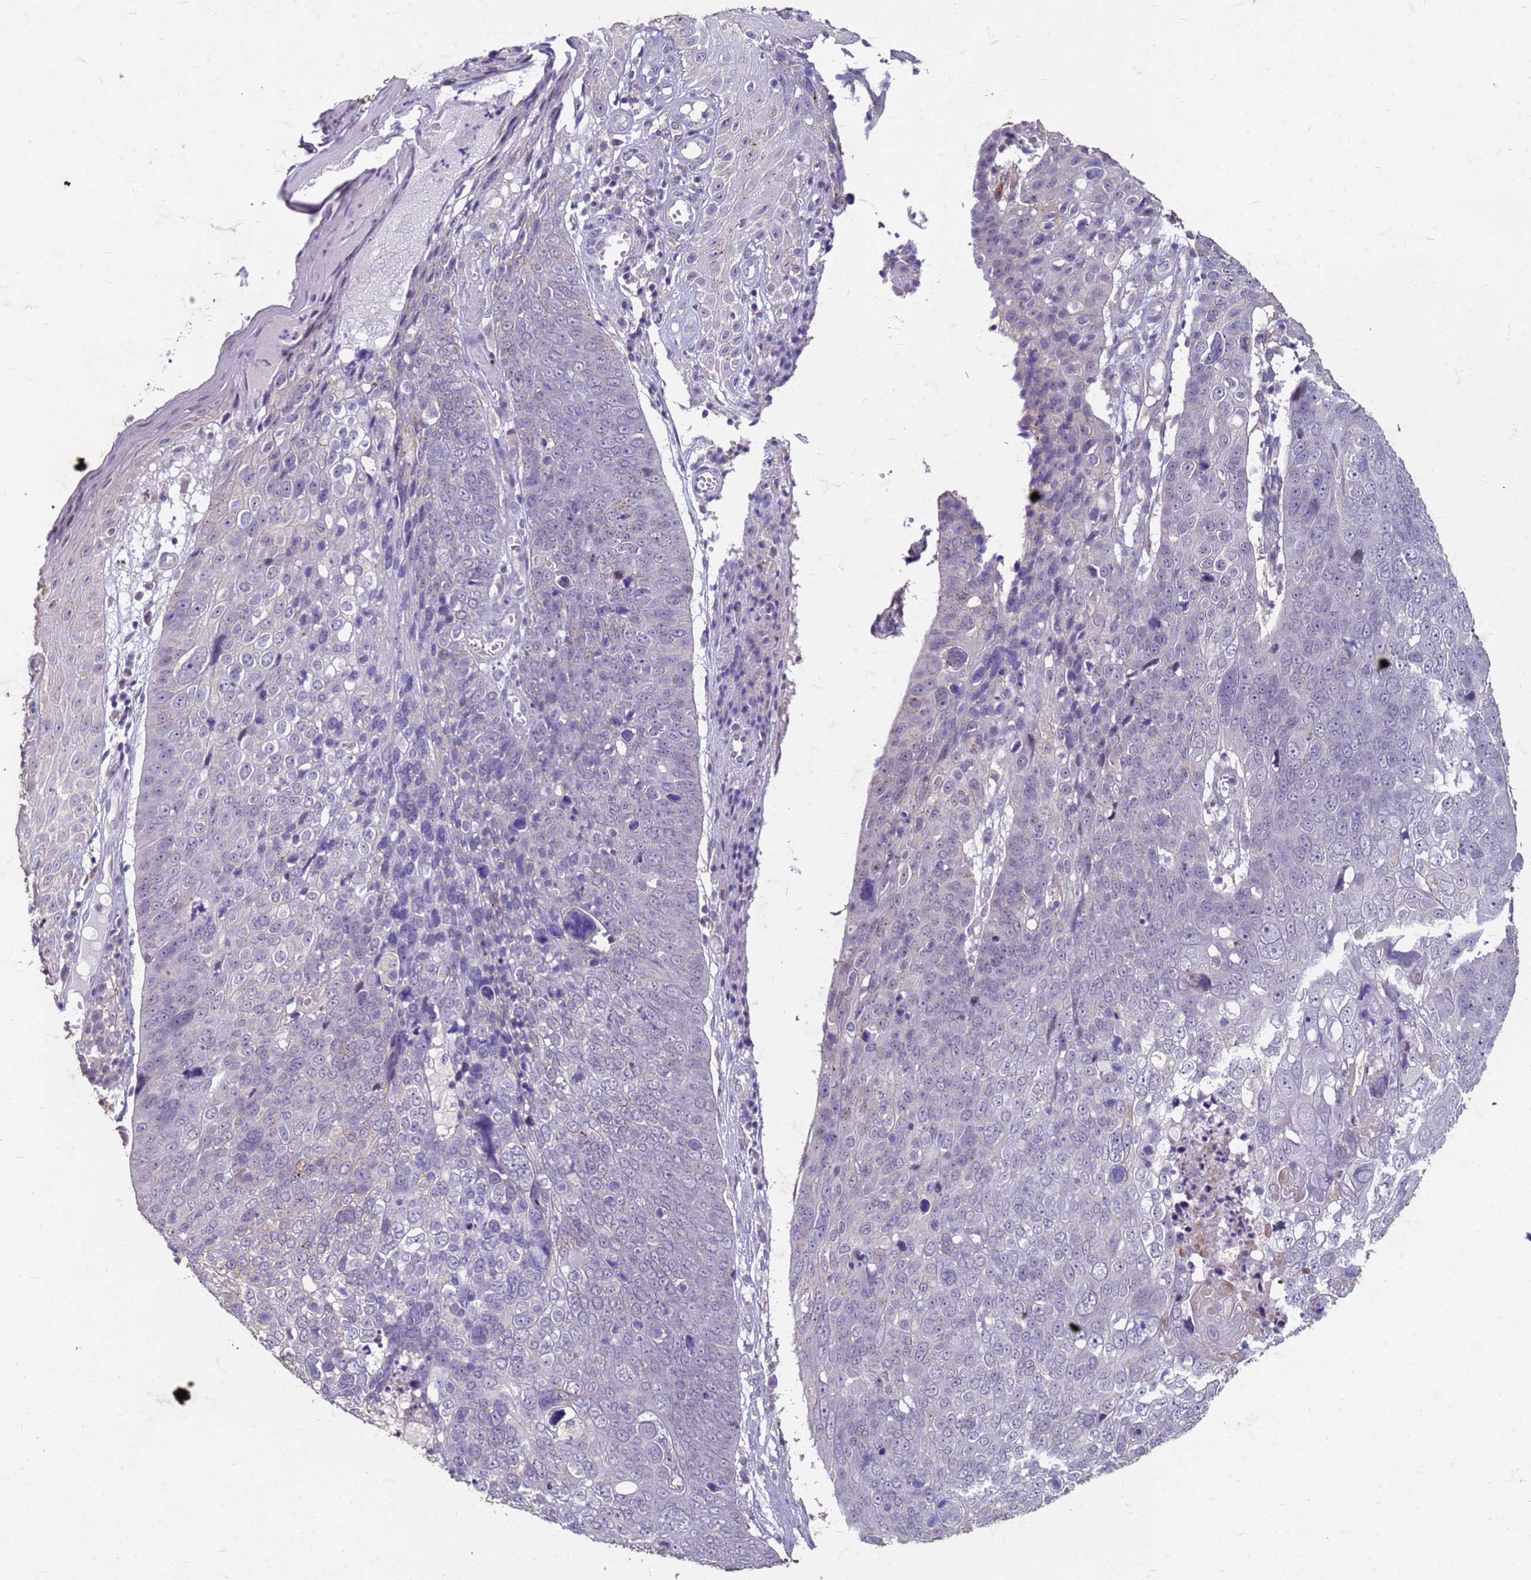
{"staining": {"intensity": "negative", "quantity": "none", "location": "none"}, "tissue": "skin cancer", "cell_type": "Tumor cells", "image_type": "cancer", "snomed": [{"axis": "morphology", "description": "Squamous cell carcinoma, NOS"}, {"axis": "topography", "description": "Skin"}], "caption": "Immunohistochemistry (IHC) of squamous cell carcinoma (skin) reveals no staining in tumor cells. The staining was performed using DAB to visualize the protein expression in brown, while the nuclei were stained in blue with hematoxylin (Magnification: 20x).", "gene": "SLC25A15", "patient": {"sex": "male", "age": 71}}